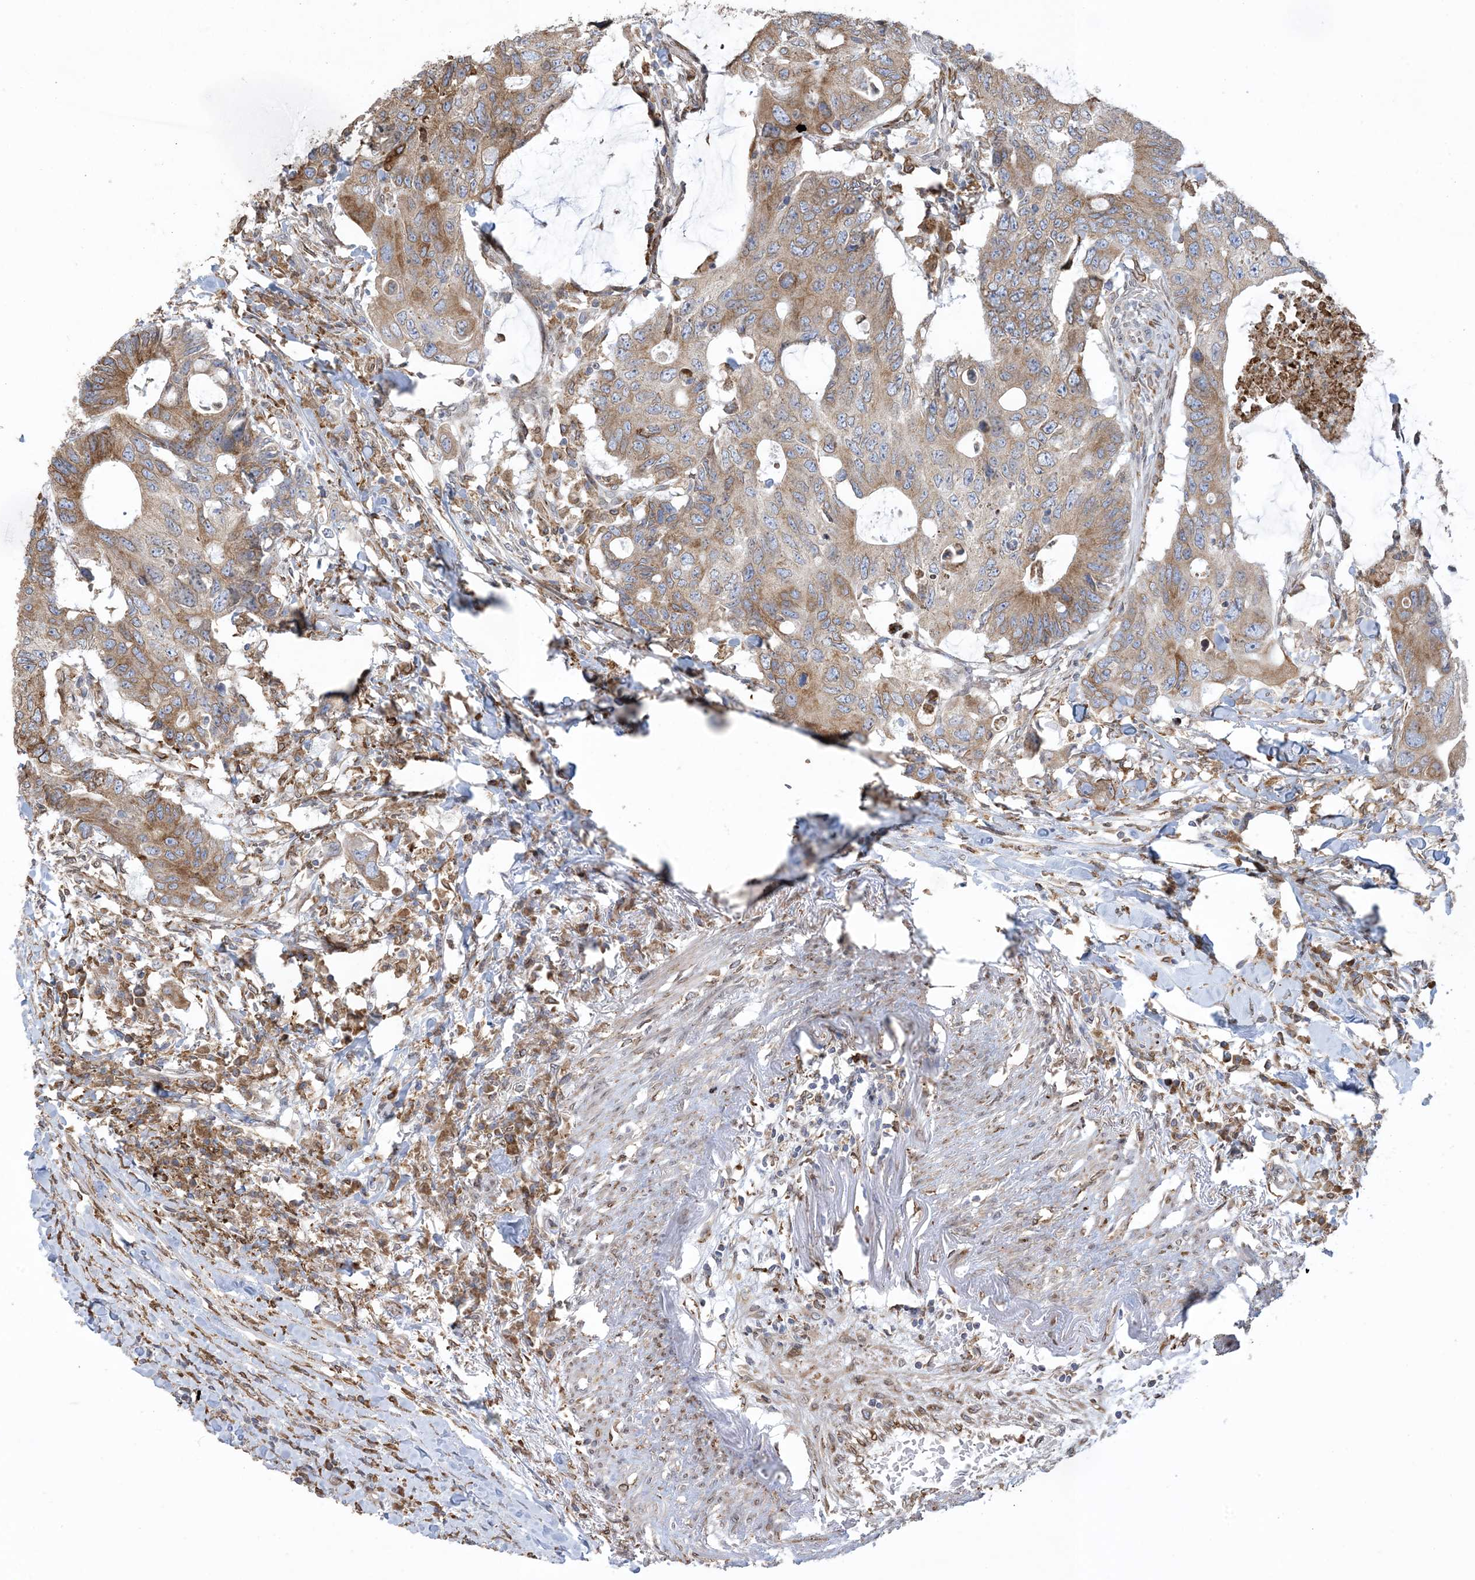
{"staining": {"intensity": "moderate", "quantity": ">75%", "location": "cytoplasmic/membranous"}, "tissue": "colorectal cancer", "cell_type": "Tumor cells", "image_type": "cancer", "snomed": [{"axis": "morphology", "description": "Adenocarcinoma, NOS"}, {"axis": "topography", "description": "Colon"}], "caption": "Approximately >75% of tumor cells in human adenocarcinoma (colorectal) reveal moderate cytoplasmic/membranous protein staining as visualized by brown immunohistochemical staining.", "gene": "SHANK1", "patient": {"sex": "male", "age": 71}}